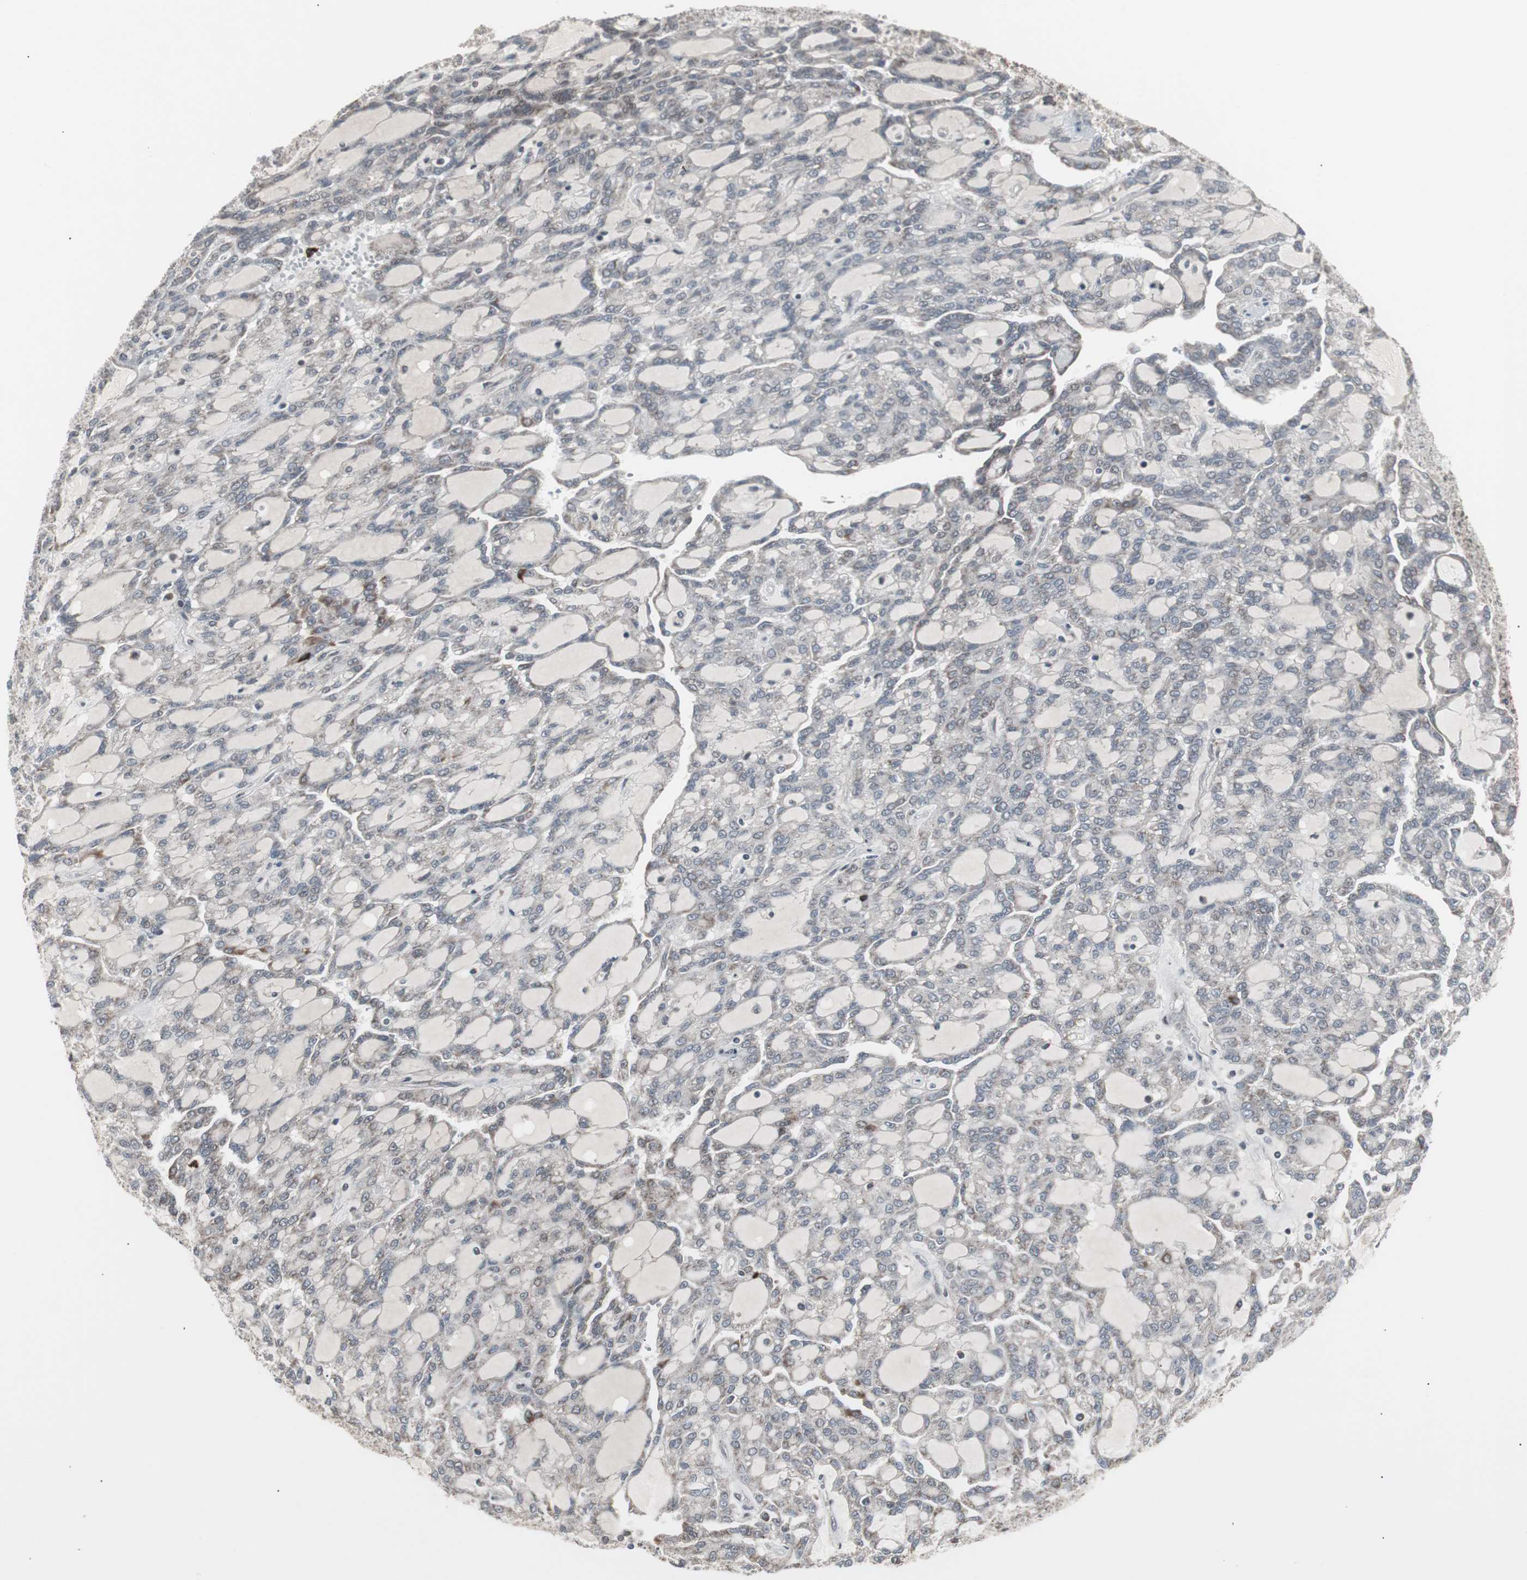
{"staining": {"intensity": "weak", "quantity": "<25%", "location": "cytoplasmic/membranous,nuclear"}, "tissue": "renal cancer", "cell_type": "Tumor cells", "image_type": "cancer", "snomed": [{"axis": "morphology", "description": "Adenocarcinoma, NOS"}, {"axis": "topography", "description": "Kidney"}], "caption": "This micrograph is of renal adenocarcinoma stained with immunohistochemistry (IHC) to label a protein in brown with the nuclei are counter-stained blue. There is no positivity in tumor cells.", "gene": "RXRA", "patient": {"sex": "male", "age": 63}}